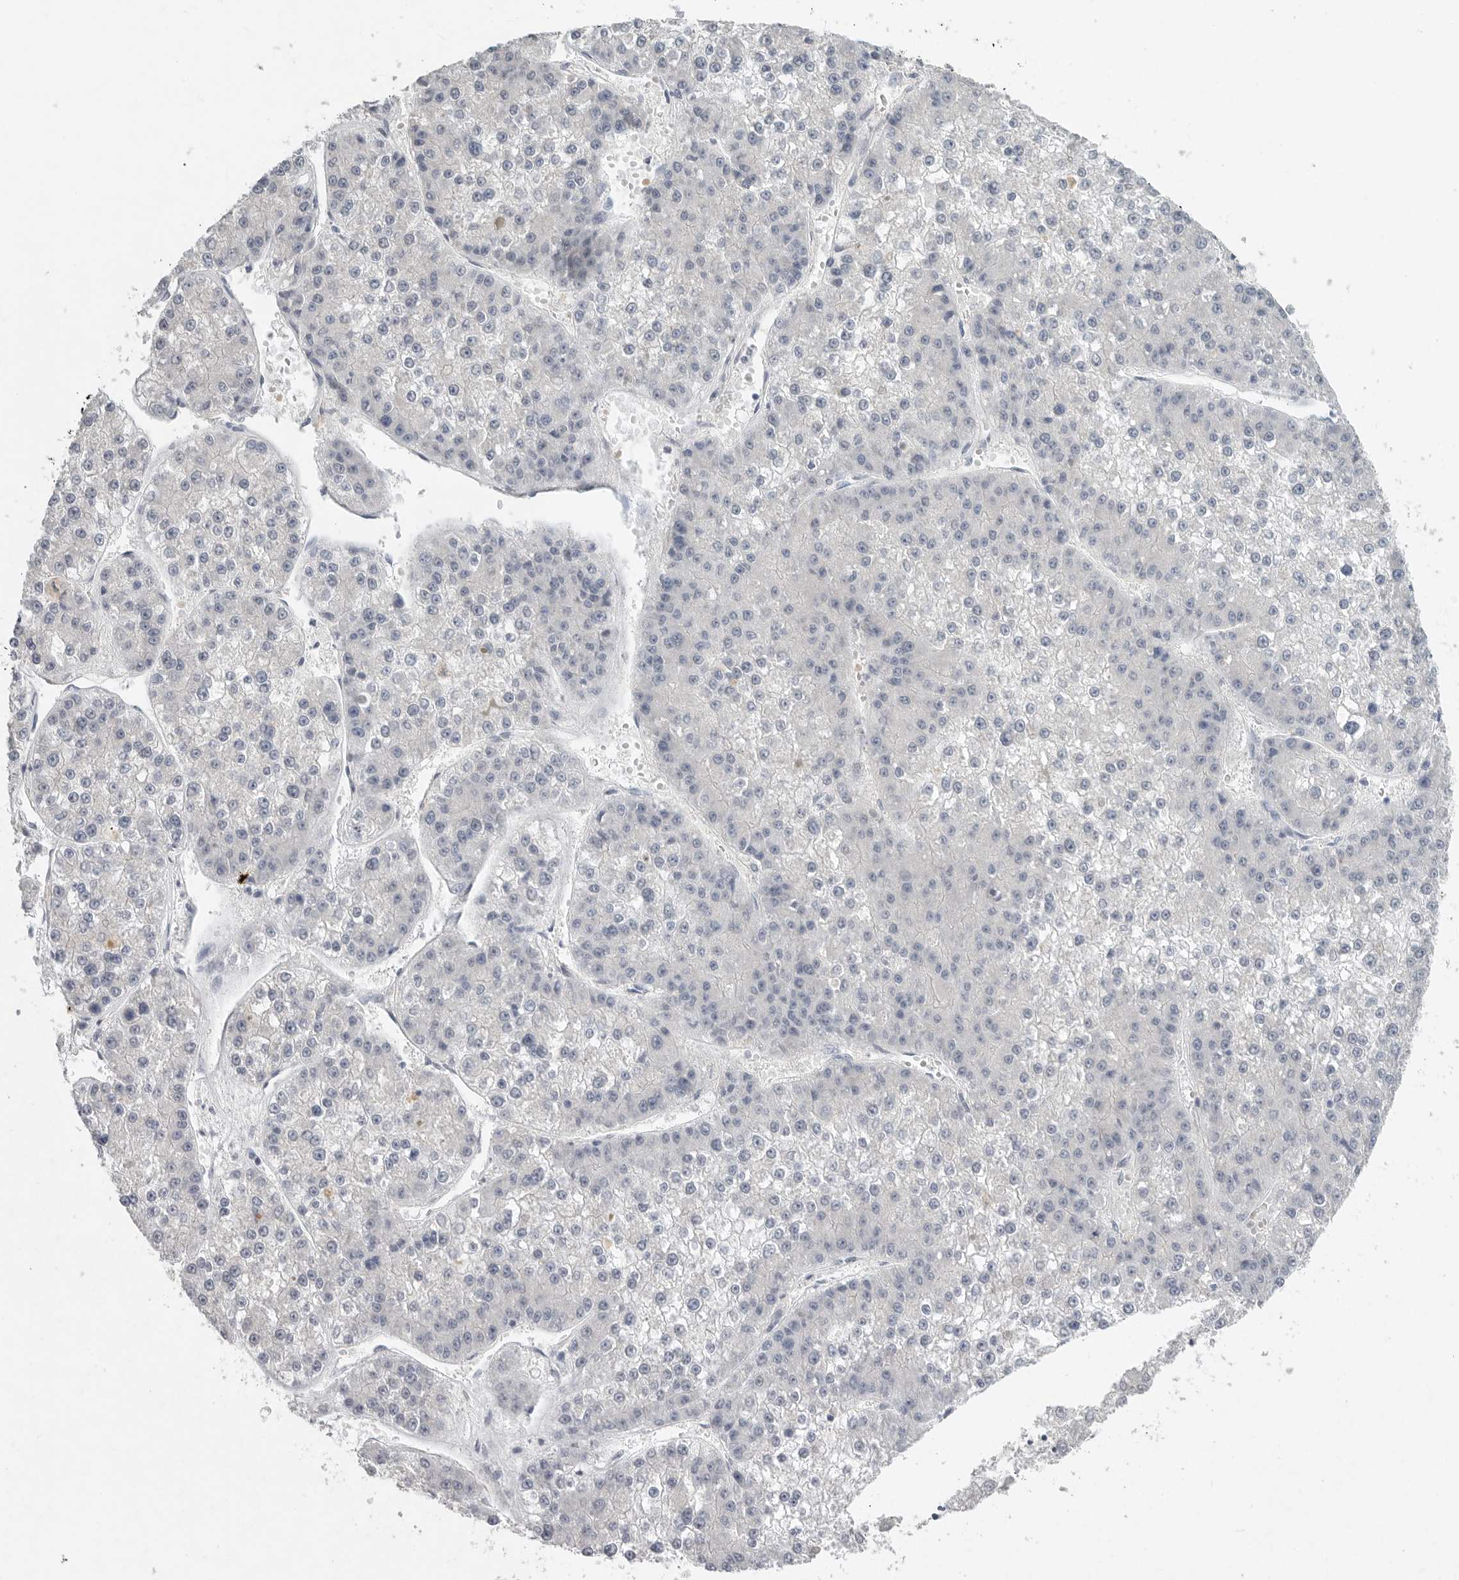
{"staining": {"intensity": "negative", "quantity": "none", "location": "none"}, "tissue": "liver cancer", "cell_type": "Tumor cells", "image_type": "cancer", "snomed": [{"axis": "morphology", "description": "Carcinoma, Hepatocellular, NOS"}, {"axis": "topography", "description": "Liver"}], "caption": "There is no significant positivity in tumor cells of liver hepatocellular carcinoma. (IHC, brightfield microscopy, high magnification).", "gene": "REG4", "patient": {"sex": "female", "age": 73}}